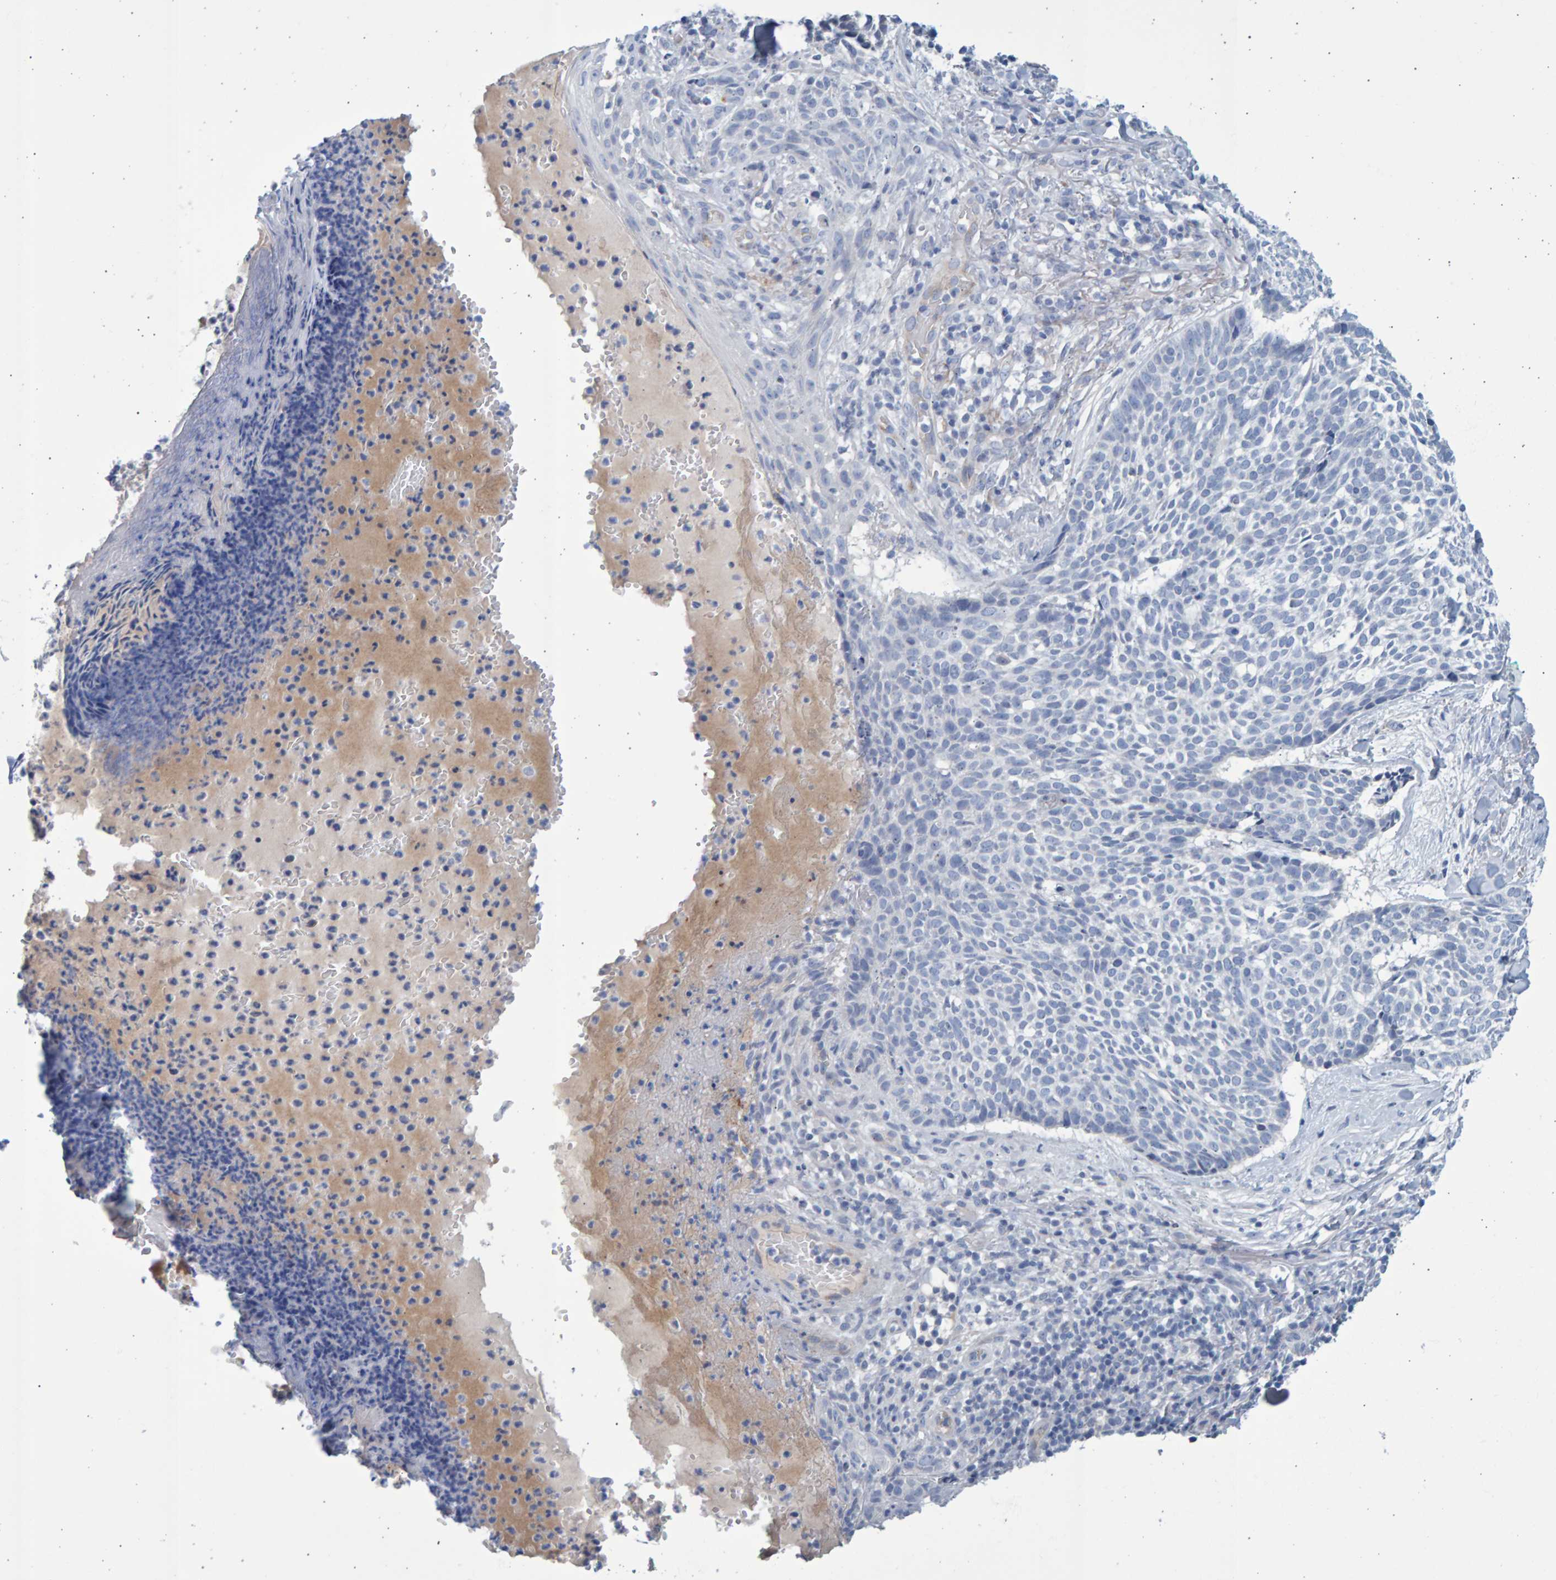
{"staining": {"intensity": "negative", "quantity": "none", "location": "none"}, "tissue": "skin cancer", "cell_type": "Tumor cells", "image_type": "cancer", "snomed": [{"axis": "morphology", "description": "Normal tissue, NOS"}, {"axis": "morphology", "description": "Basal cell carcinoma"}, {"axis": "topography", "description": "Skin"}], "caption": "DAB immunohistochemical staining of skin cancer (basal cell carcinoma) shows no significant positivity in tumor cells.", "gene": "SLC34A3", "patient": {"sex": "male", "age": 67}}